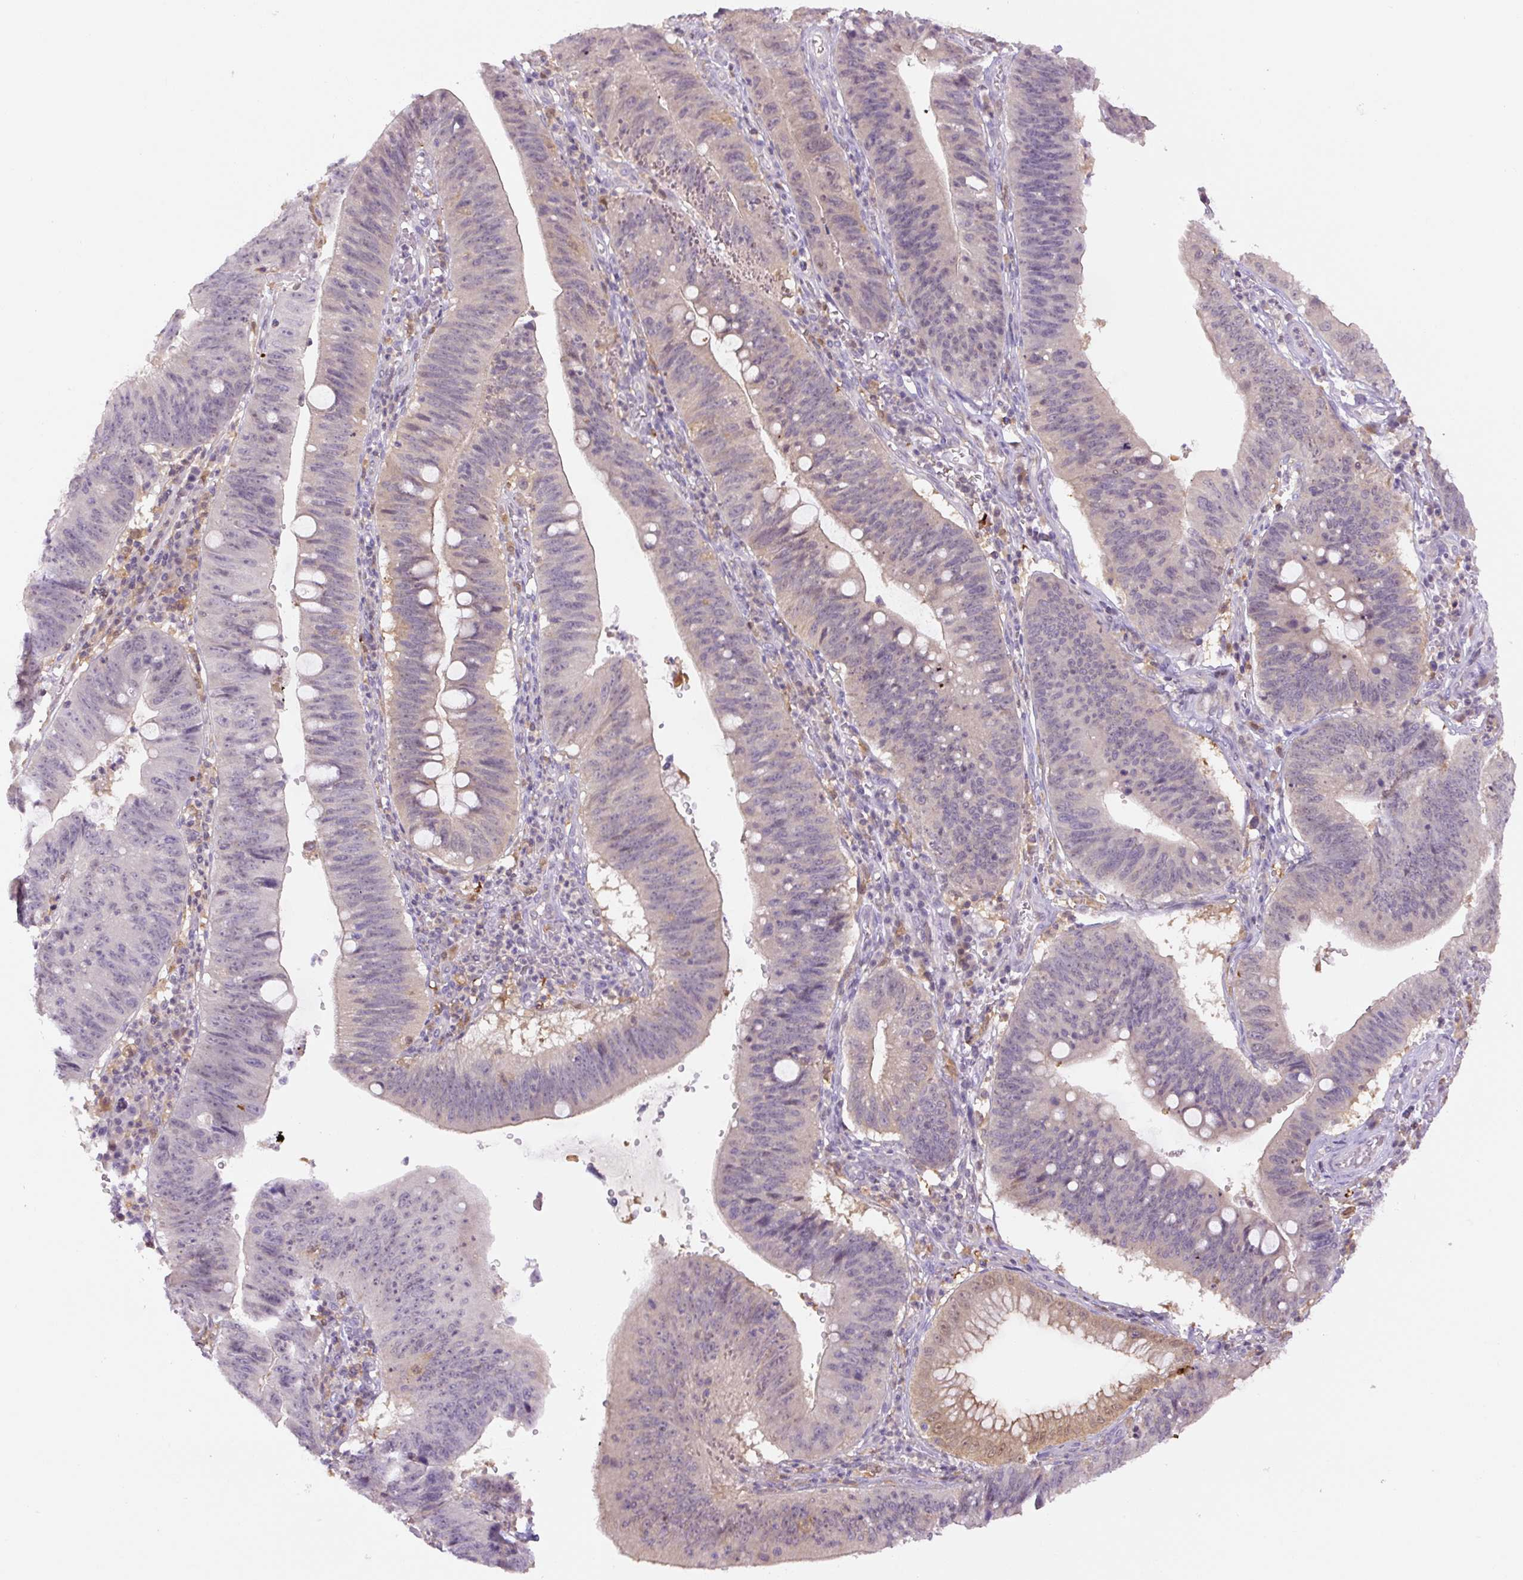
{"staining": {"intensity": "negative", "quantity": "none", "location": "none"}, "tissue": "stomach cancer", "cell_type": "Tumor cells", "image_type": "cancer", "snomed": [{"axis": "morphology", "description": "Adenocarcinoma, NOS"}, {"axis": "topography", "description": "Stomach"}], "caption": "IHC micrograph of neoplastic tissue: human stomach cancer (adenocarcinoma) stained with DAB exhibits no significant protein expression in tumor cells.", "gene": "SPSB2", "patient": {"sex": "male", "age": 59}}